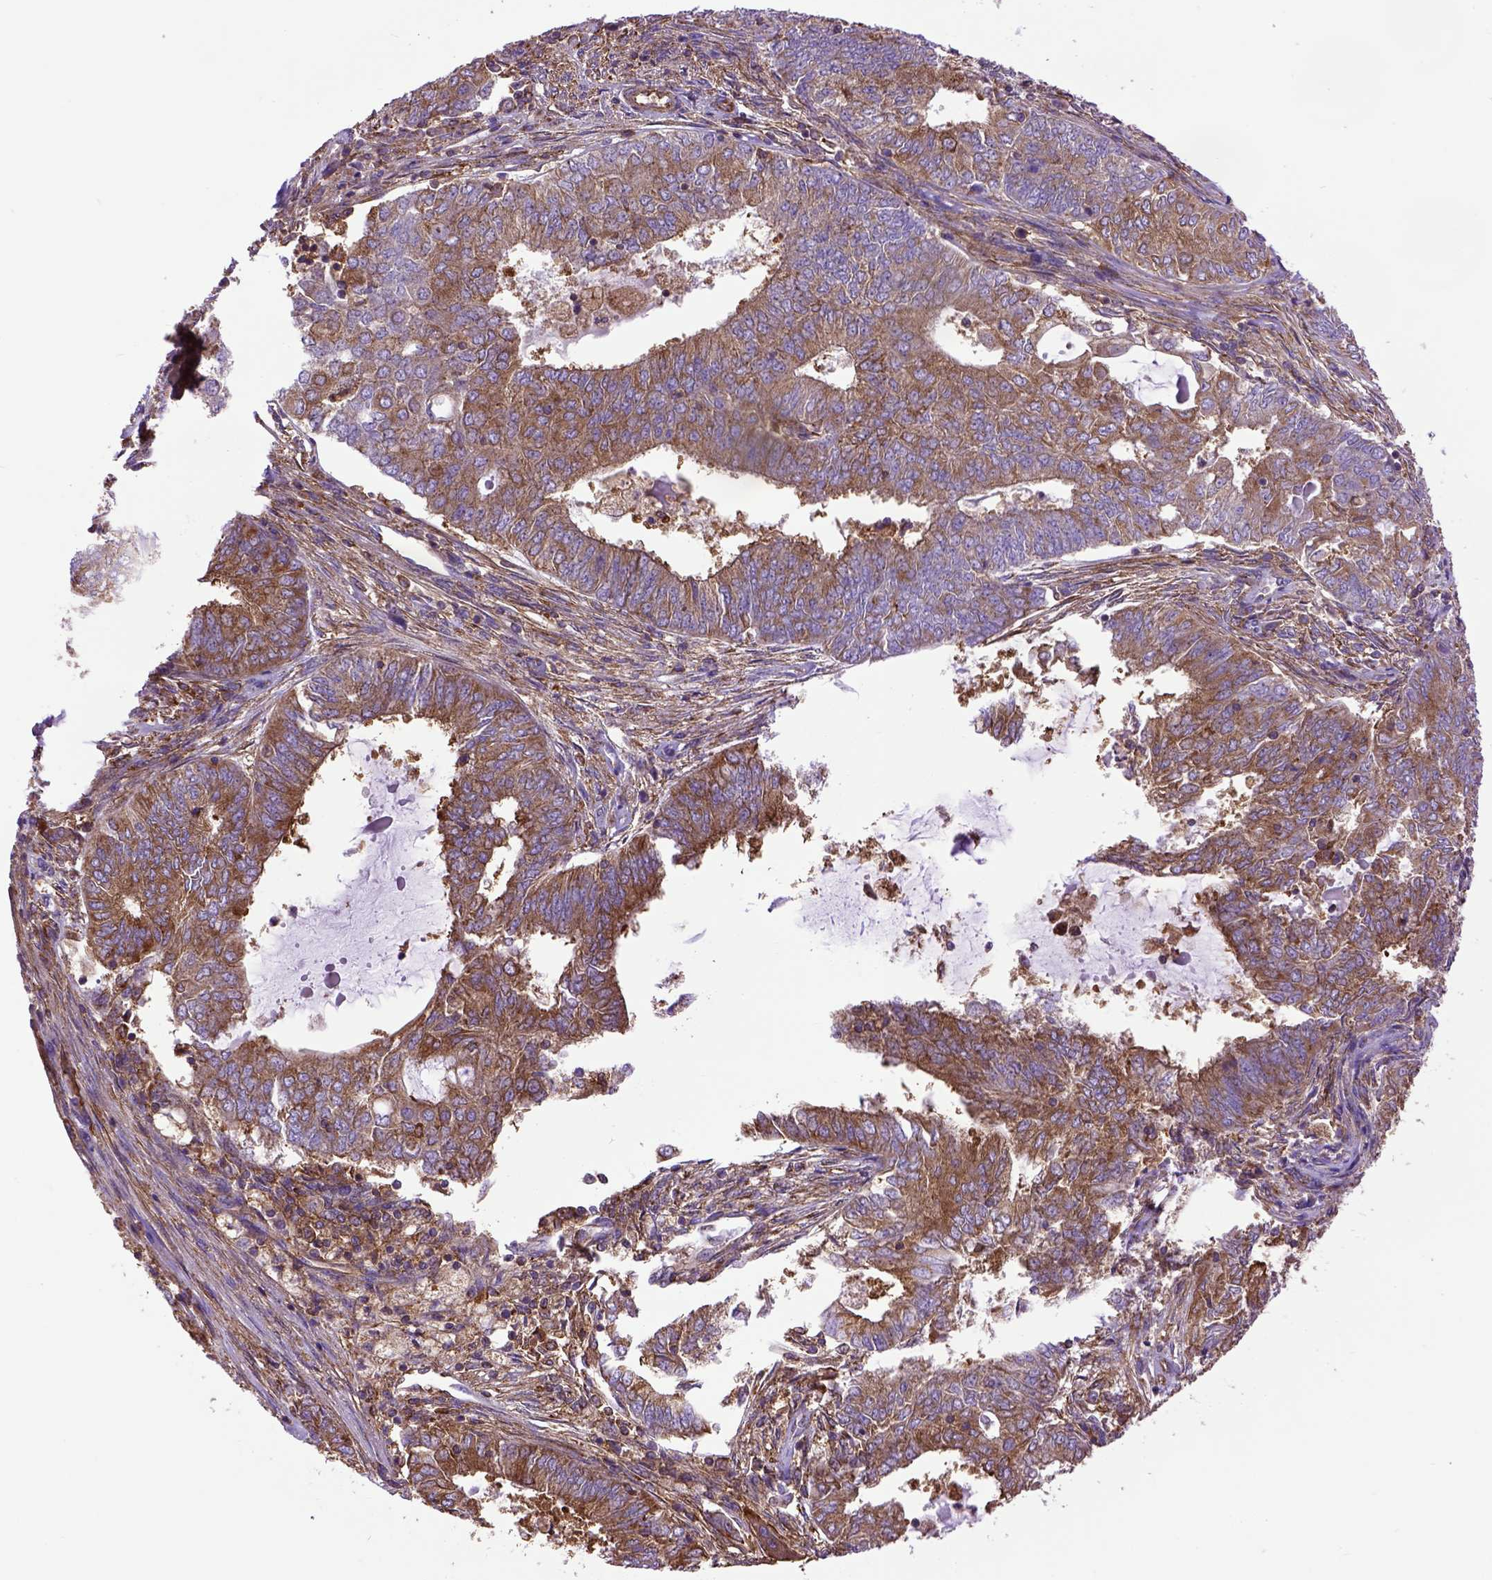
{"staining": {"intensity": "moderate", "quantity": ">75%", "location": "cytoplasmic/membranous"}, "tissue": "endometrial cancer", "cell_type": "Tumor cells", "image_type": "cancer", "snomed": [{"axis": "morphology", "description": "Adenocarcinoma, NOS"}, {"axis": "topography", "description": "Endometrium"}], "caption": "The micrograph displays a brown stain indicating the presence of a protein in the cytoplasmic/membranous of tumor cells in endometrial cancer.", "gene": "MVP", "patient": {"sex": "female", "age": 62}}